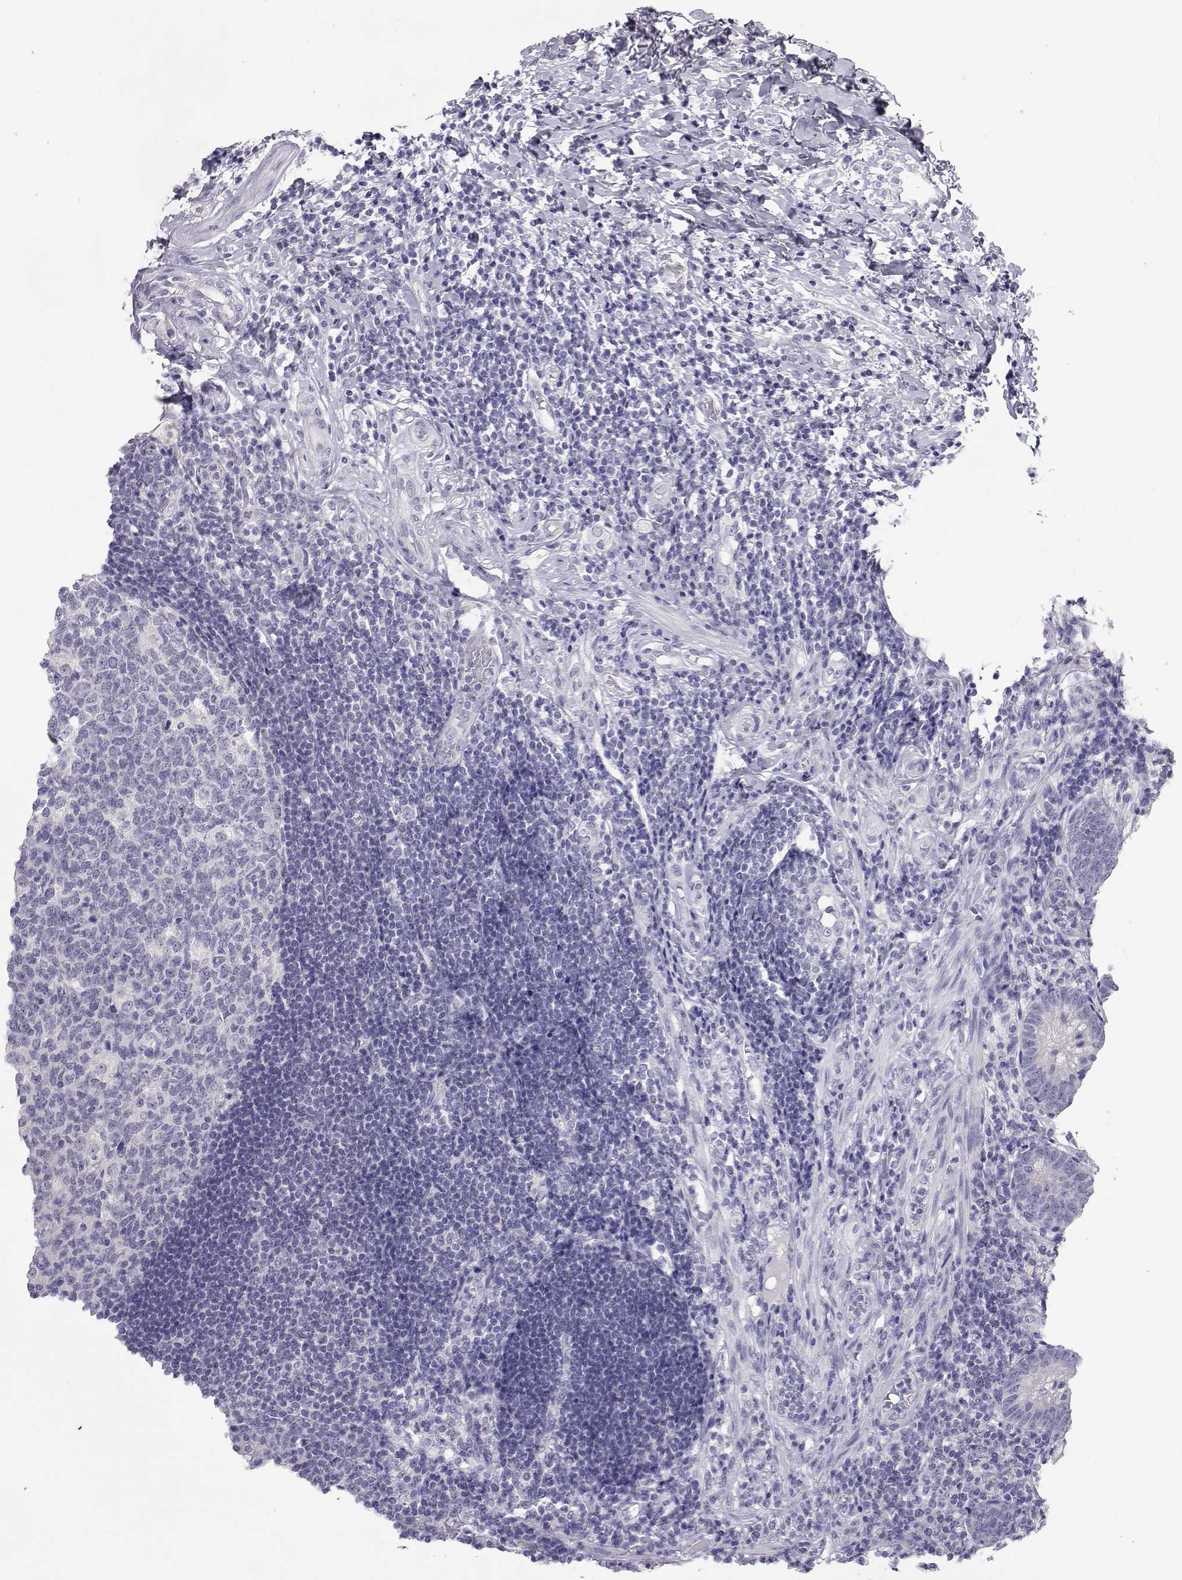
{"staining": {"intensity": "negative", "quantity": "none", "location": "none"}, "tissue": "appendix", "cell_type": "Glandular cells", "image_type": "normal", "snomed": [{"axis": "morphology", "description": "Normal tissue, NOS"}, {"axis": "morphology", "description": "Inflammation, NOS"}, {"axis": "topography", "description": "Appendix"}], "caption": "IHC of benign human appendix displays no staining in glandular cells.", "gene": "SLC6A3", "patient": {"sex": "male", "age": 16}}